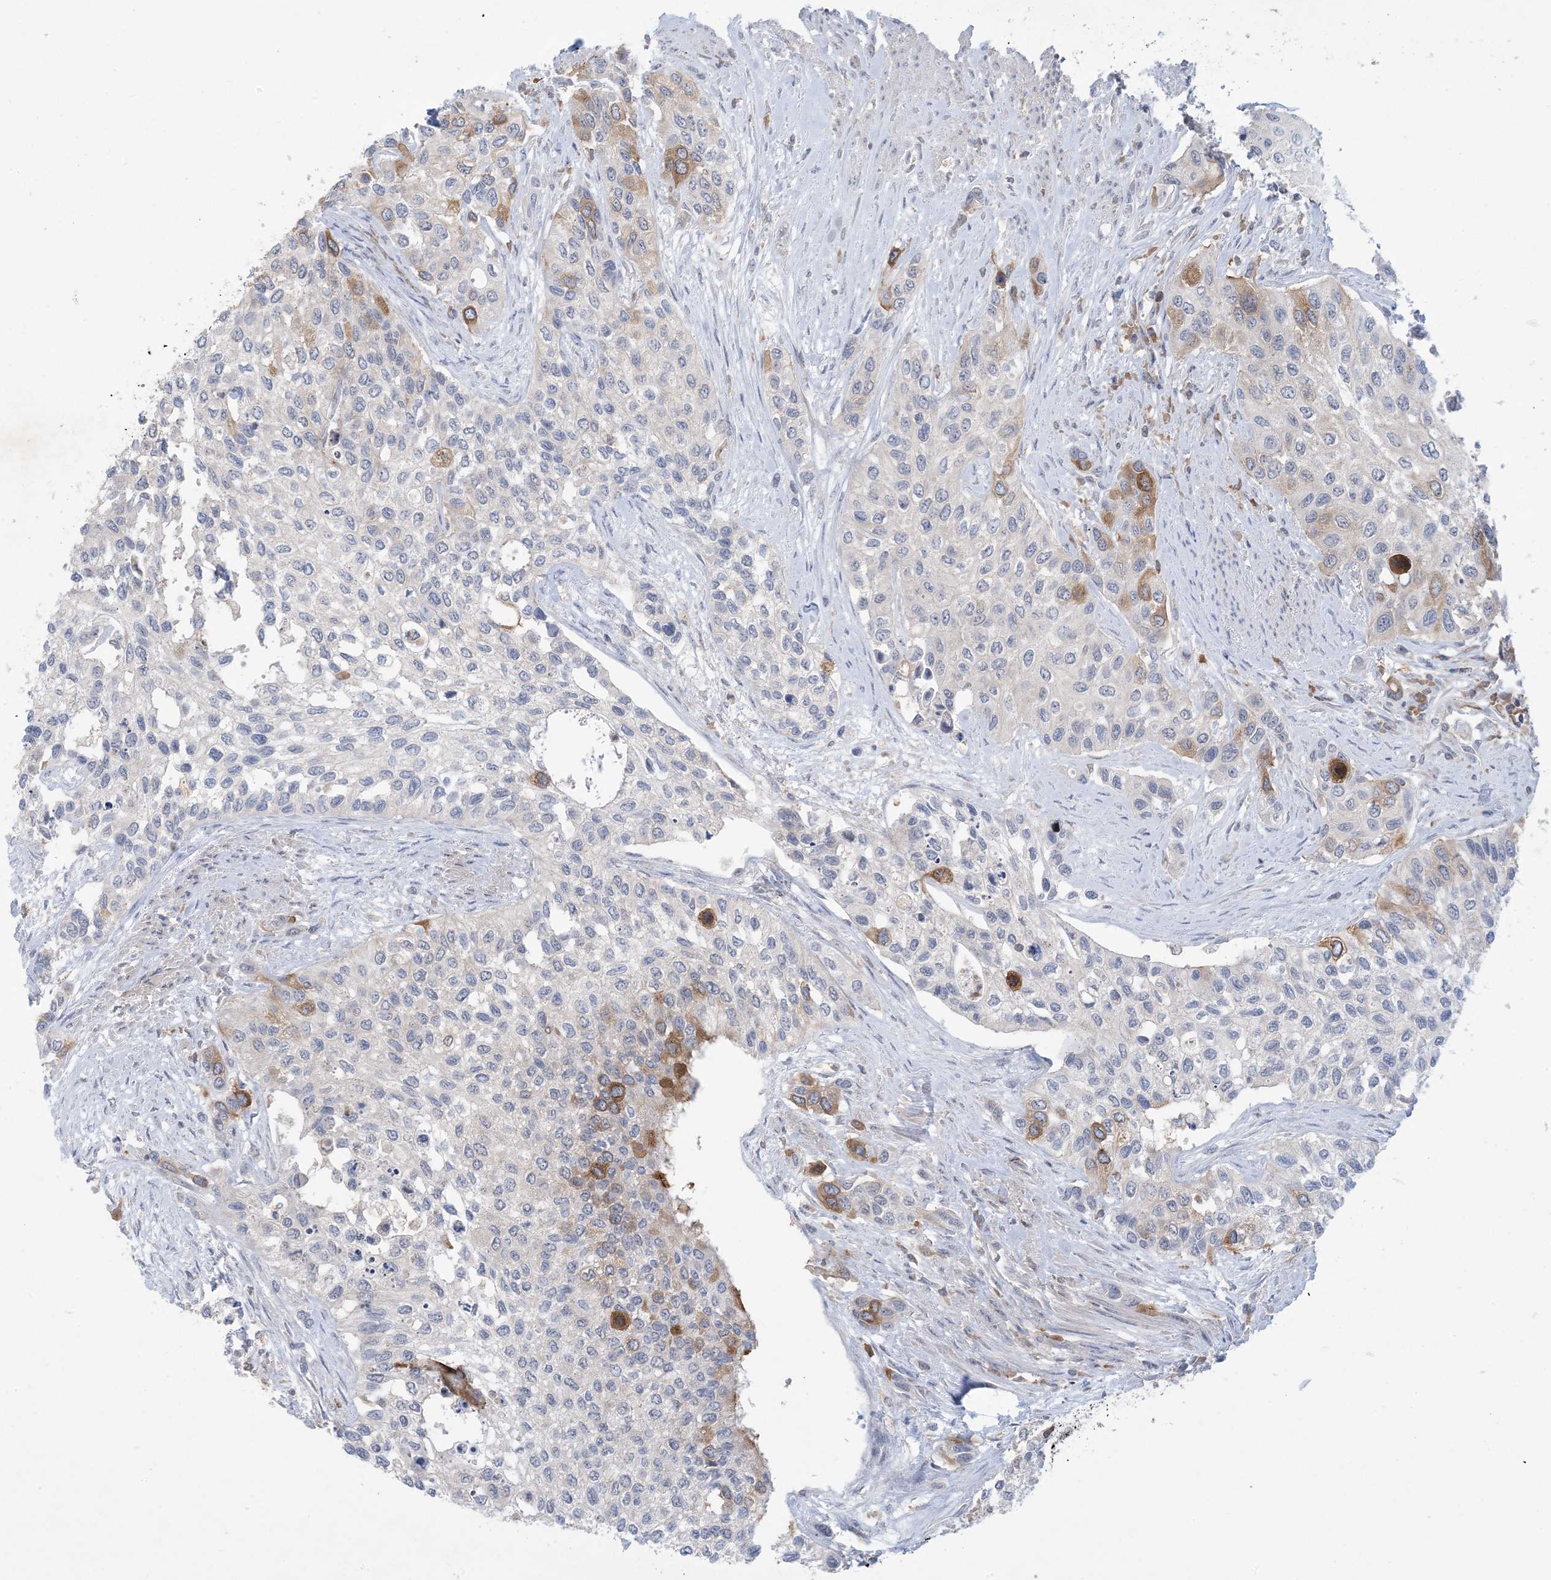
{"staining": {"intensity": "moderate", "quantity": "<25%", "location": "cytoplasmic/membranous"}, "tissue": "urothelial cancer", "cell_type": "Tumor cells", "image_type": "cancer", "snomed": [{"axis": "morphology", "description": "Normal tissue, NOS"}, {"axis": "morphology", "description": "Urothelial carcinoma, High grade"}, {"axis": "topography", "description": "Vascular tissue"}, {"axis": "topography", "description": "Urinary bladder"}], "caption": "Protein staining of urothelial cancer tissue displays moderate cytoplasmic/membranous expression in about <25% of tumor cells.", "gene": "AOC1", "patient": {"sex": "female", "age": 56}}